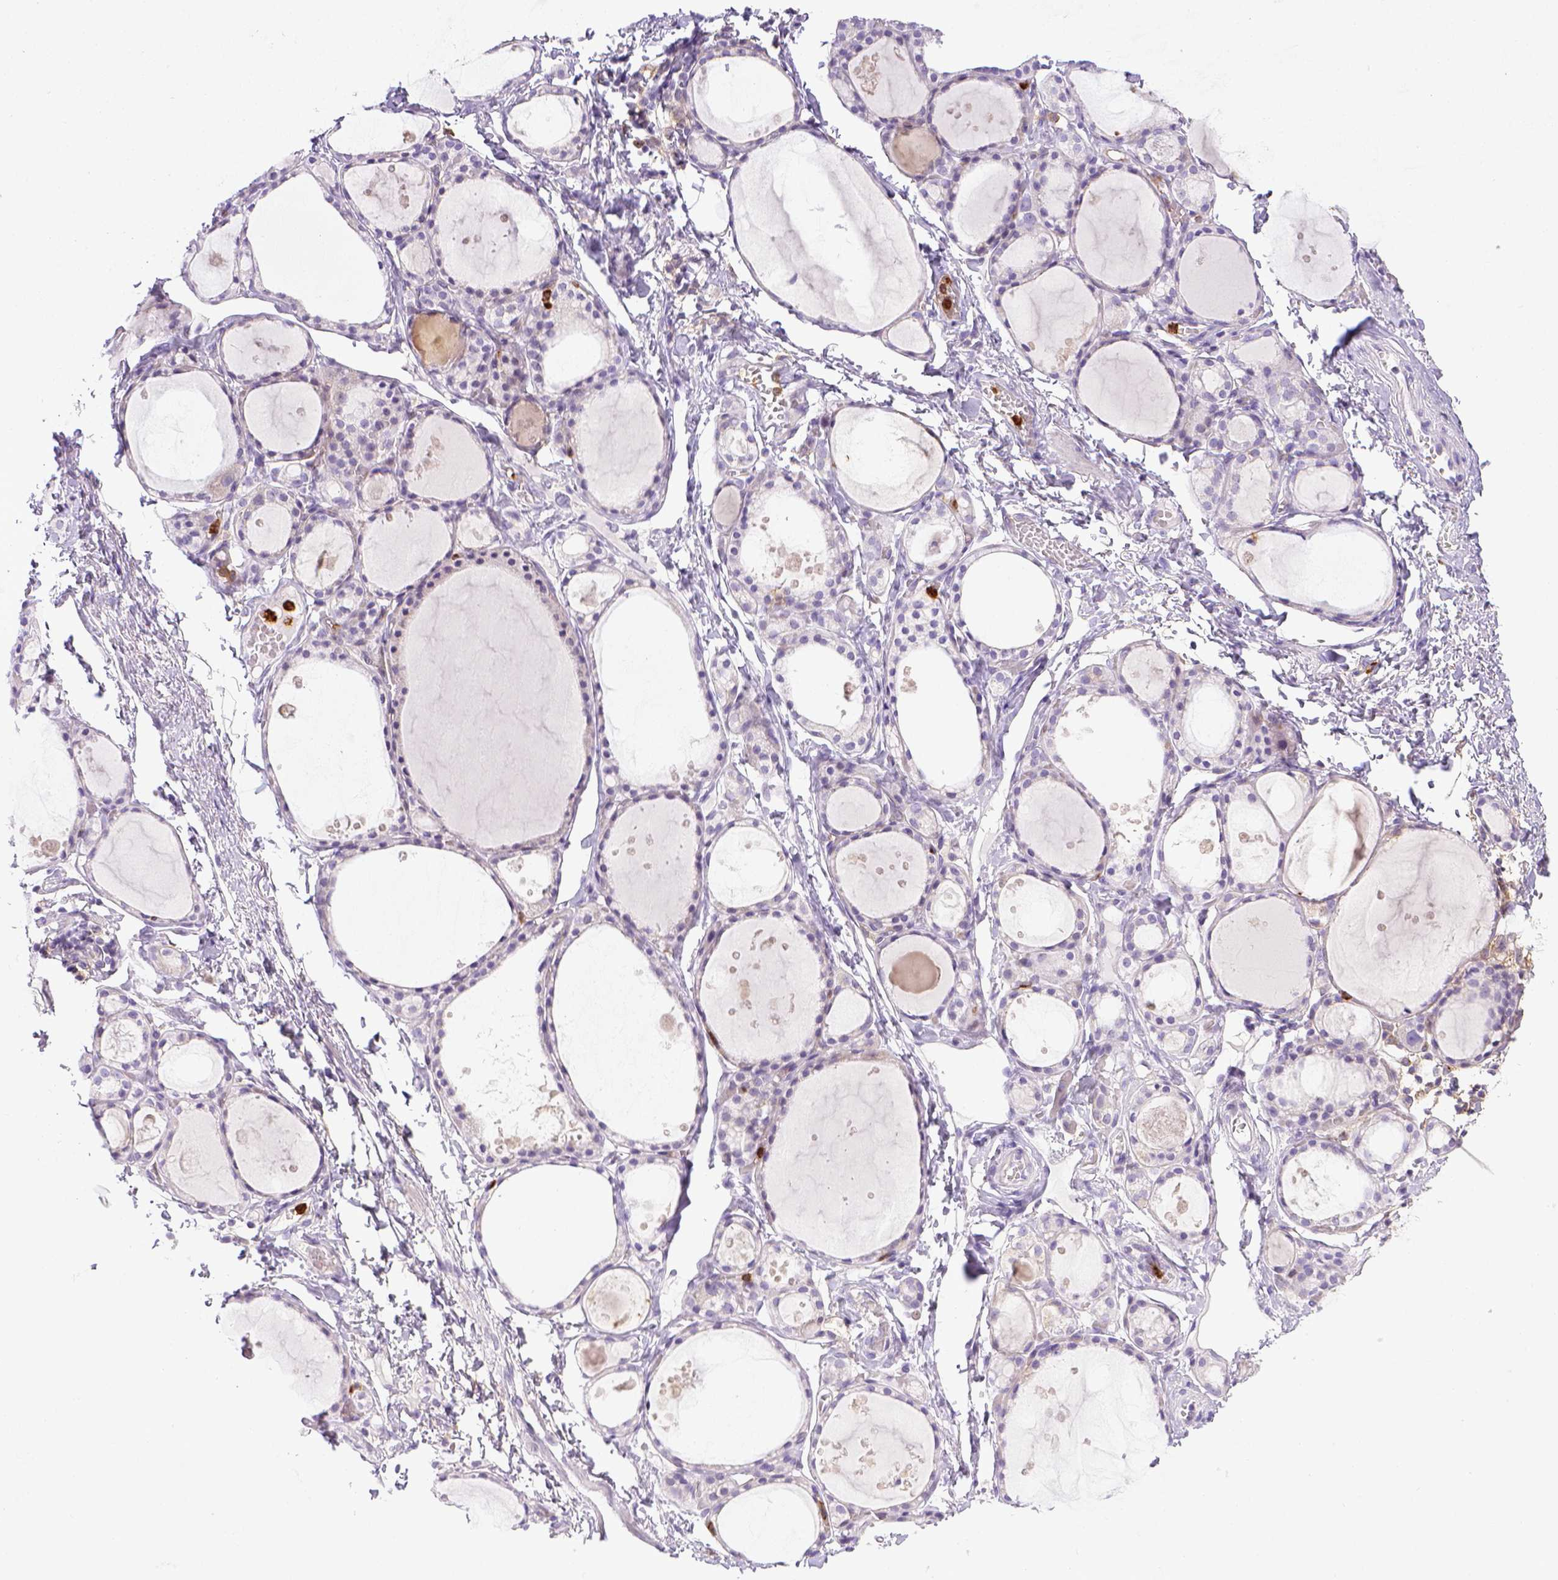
{"staining": {"intensity": "negative", "quantity": "none", "location": "none"}, "tissue": "thyroid gland", "cell_type": "Glandular cells", "image_type": "normal", "snomed": [{"axis": "morphology", "description": "Normal tissue, NOS"}, {"axis": "topography", "description": "Thyroid gland"}], "caption": "An immunohistochemistry photomicrograph of unremarkable thyroid gland is shown. There is no staining in glandular cells of thyroid gland. (Brightfield microscopy of DAB IHC at high magnification).", "gene": "ITGAM", "patient": {"sex": "male", "age": 68}}